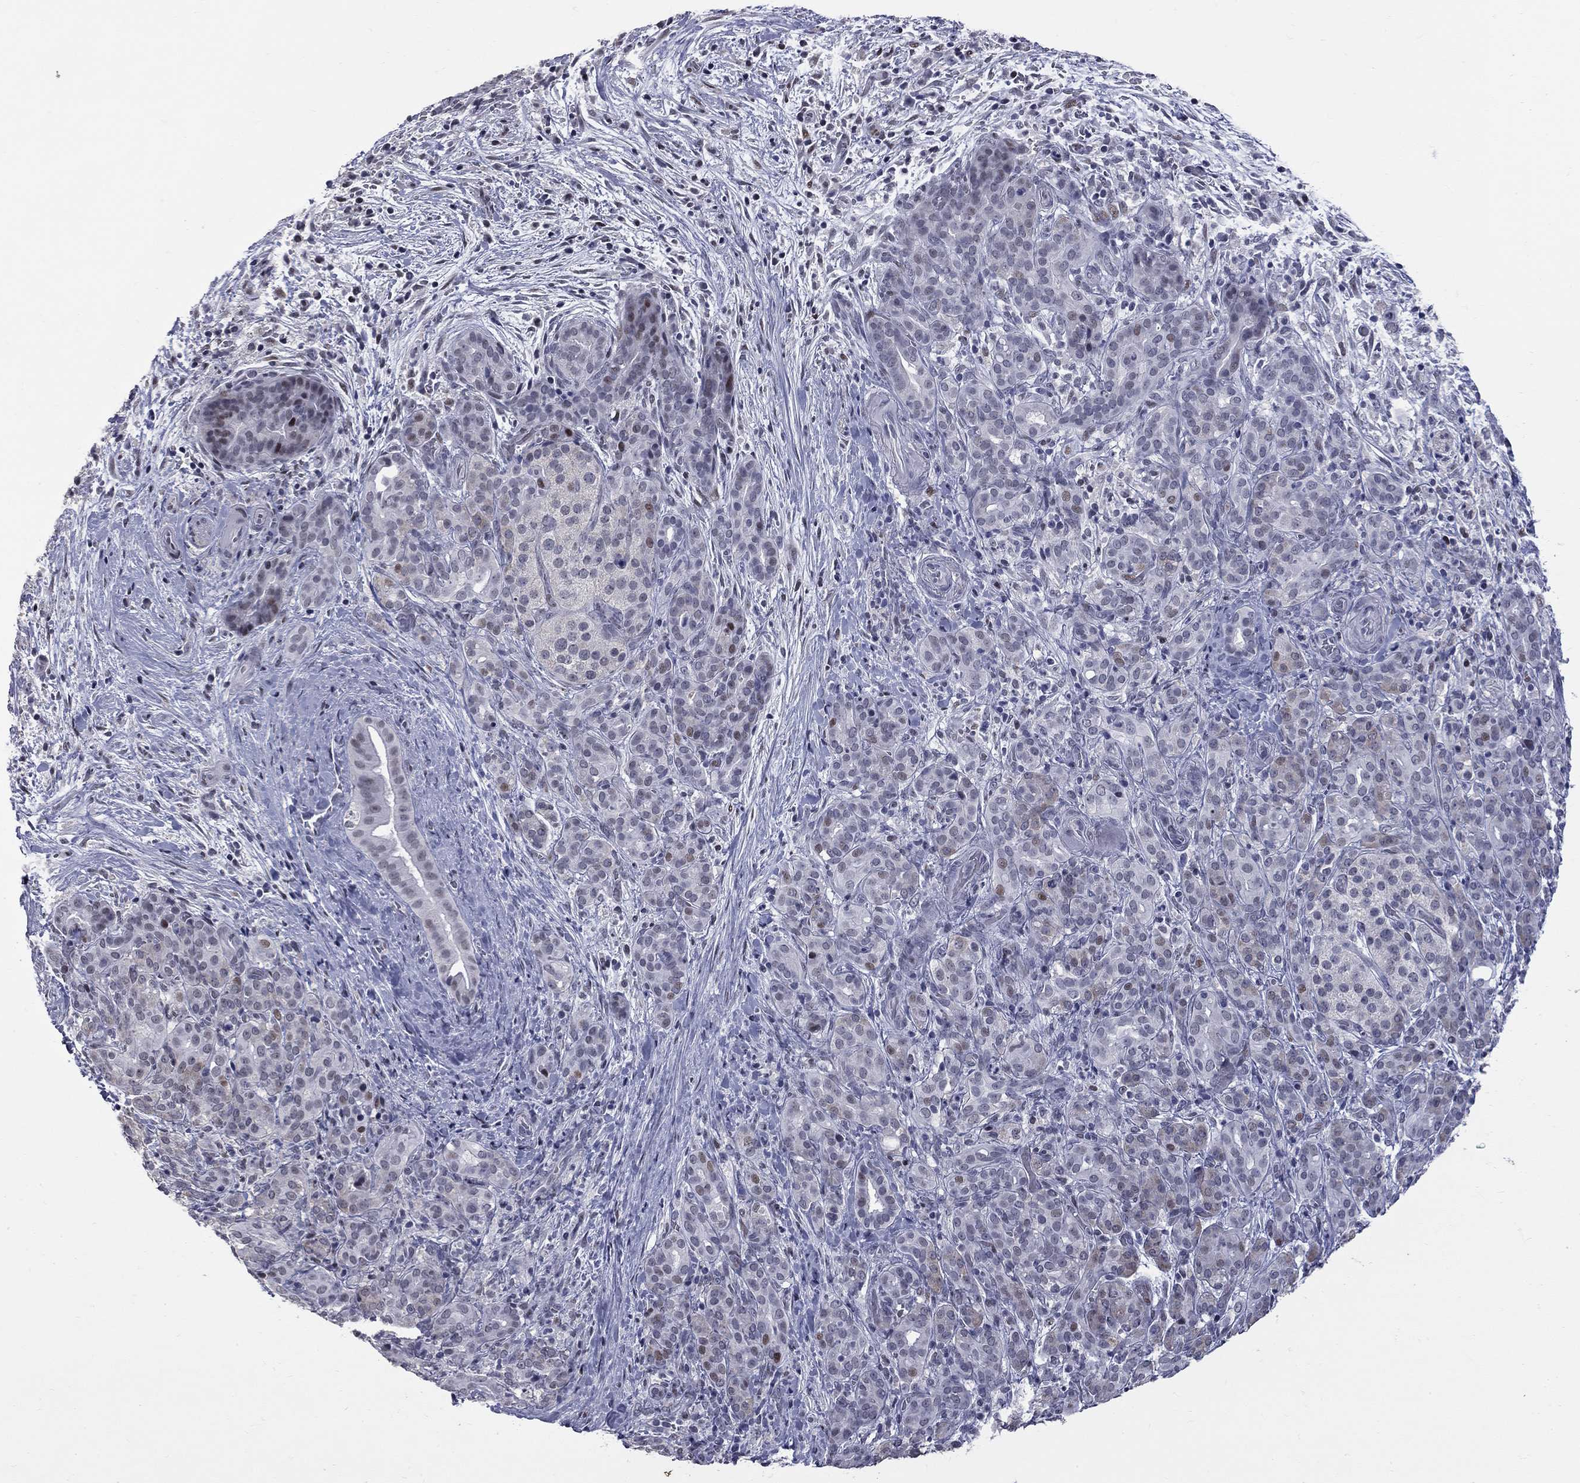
{"staining": {"intensity": "weak", "quantity": "<25%", "location": "nuclear"}, "tissue": "pancreatic cancer", "cell_type": "Tumor cells", "image_type": "cancer", "snomed": [{"axis": "morphology", "description": "Adenocarcinoma, NOS"}, {"axis": "topography", "description": "Pancreas"}], "caption": "Immunohistochemistry photomicrograph of adenocarcinoma (pancreatic) stained for a protein (brown), which displays no positivity in tumor cells. (Stains: DAB immunohistochemistry with hematoxylin counter stain, Microscopy: brightfield microscopy at high magnification).", "gene": "ZNF154", "patient": {"sex": "male", "age": 44}}